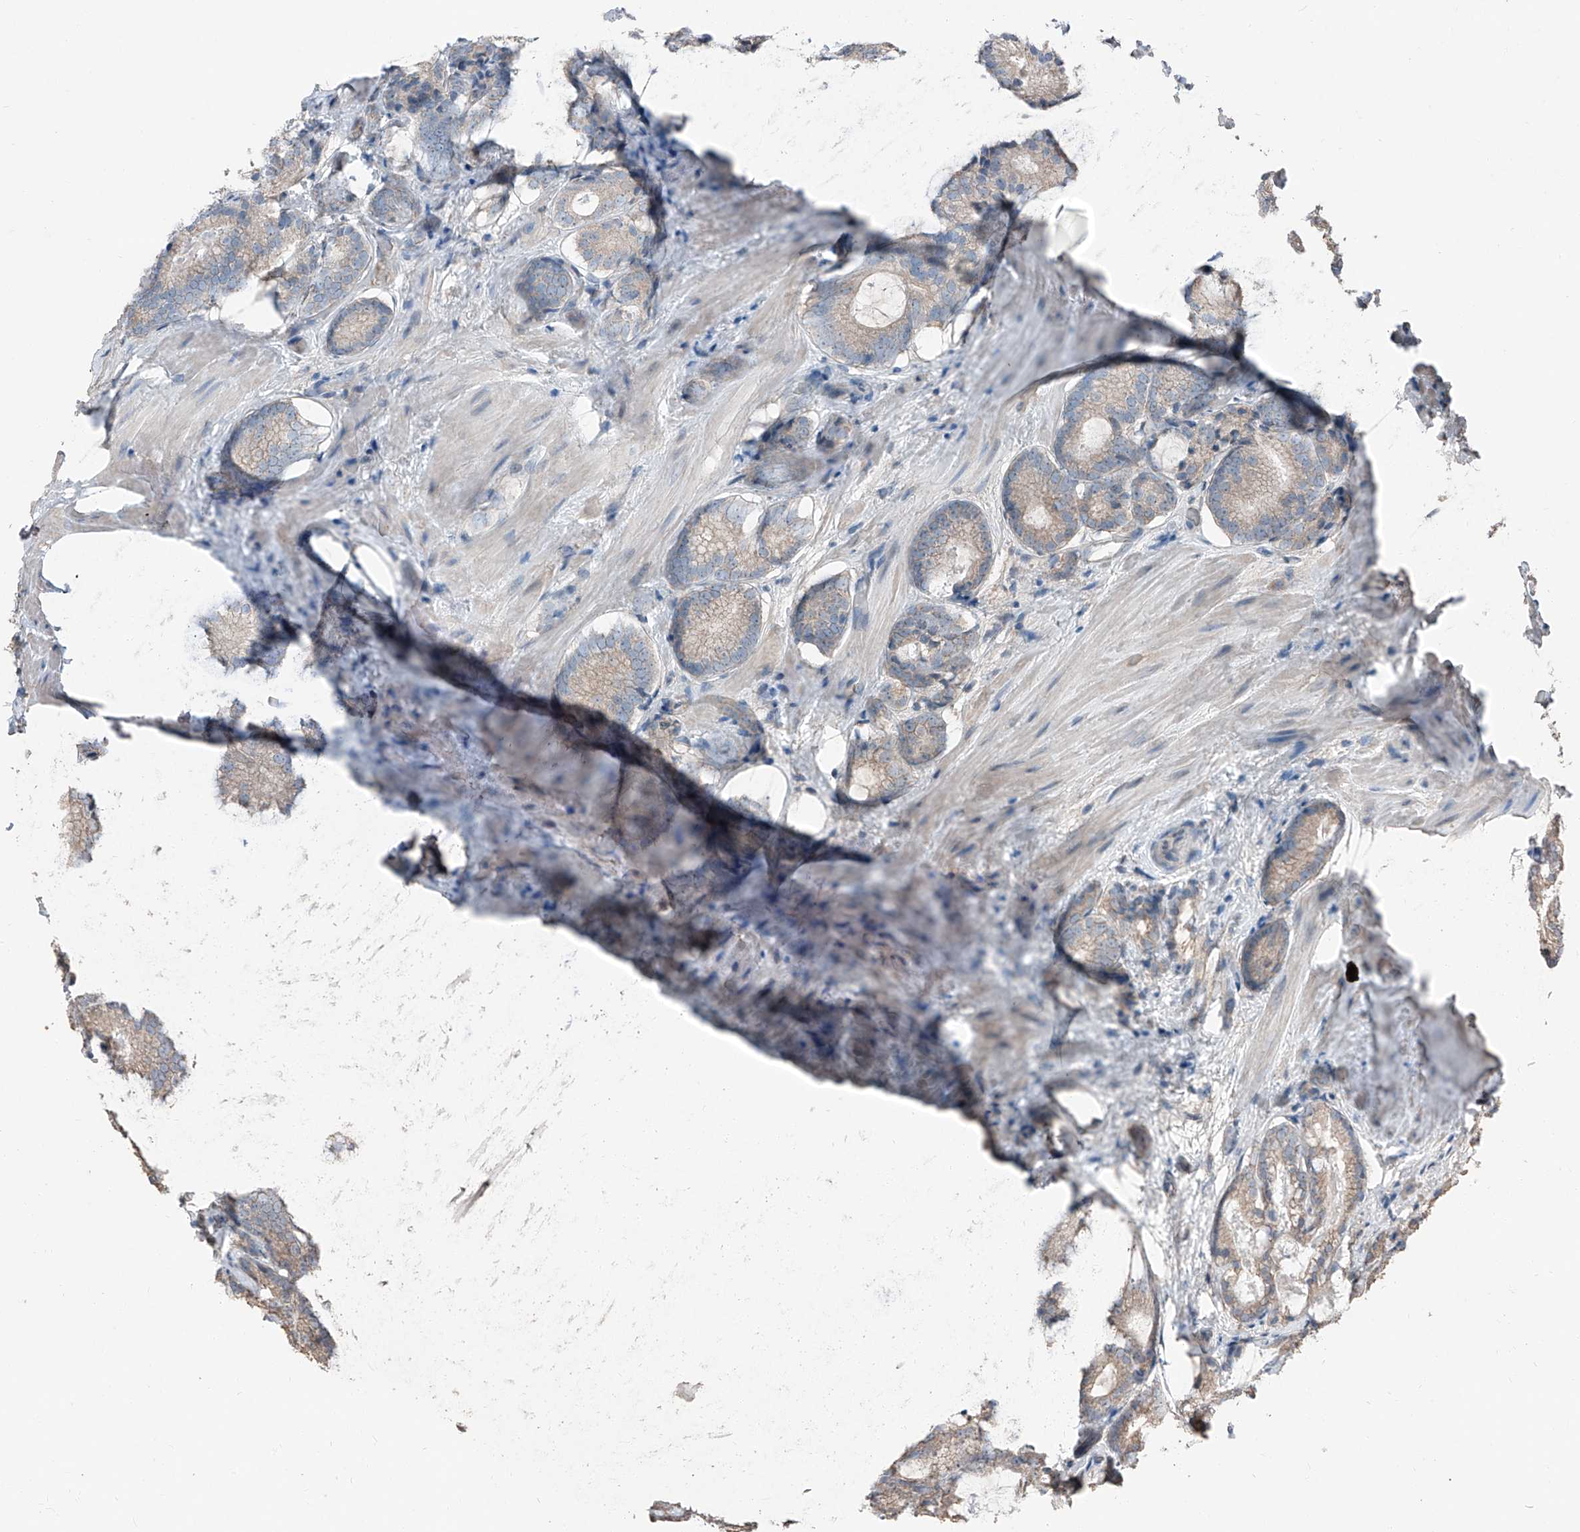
{"staining": {"intensity": "weak", "quantity": "25%-75%", "location": "cytoplasmic/membranous"}, "tissue": "prostate cancer", "cell_type": "Tumor cells", "image_type": "cancer", "snomed": [{"axis": "morphology", "description": "Adenocarcinoma, High grade"}, {"axis": "topography", "description": "Prostate"}], "caption": "IHC of human adenocarcinoma (high-grade) (prostate) exhibits low levels of weak cytoplasmic/membranous positivity in approximately 25%-75% of tumor cells.", "gene": "MAMLD1", "patient": {"sex": "male", "age": 63}}